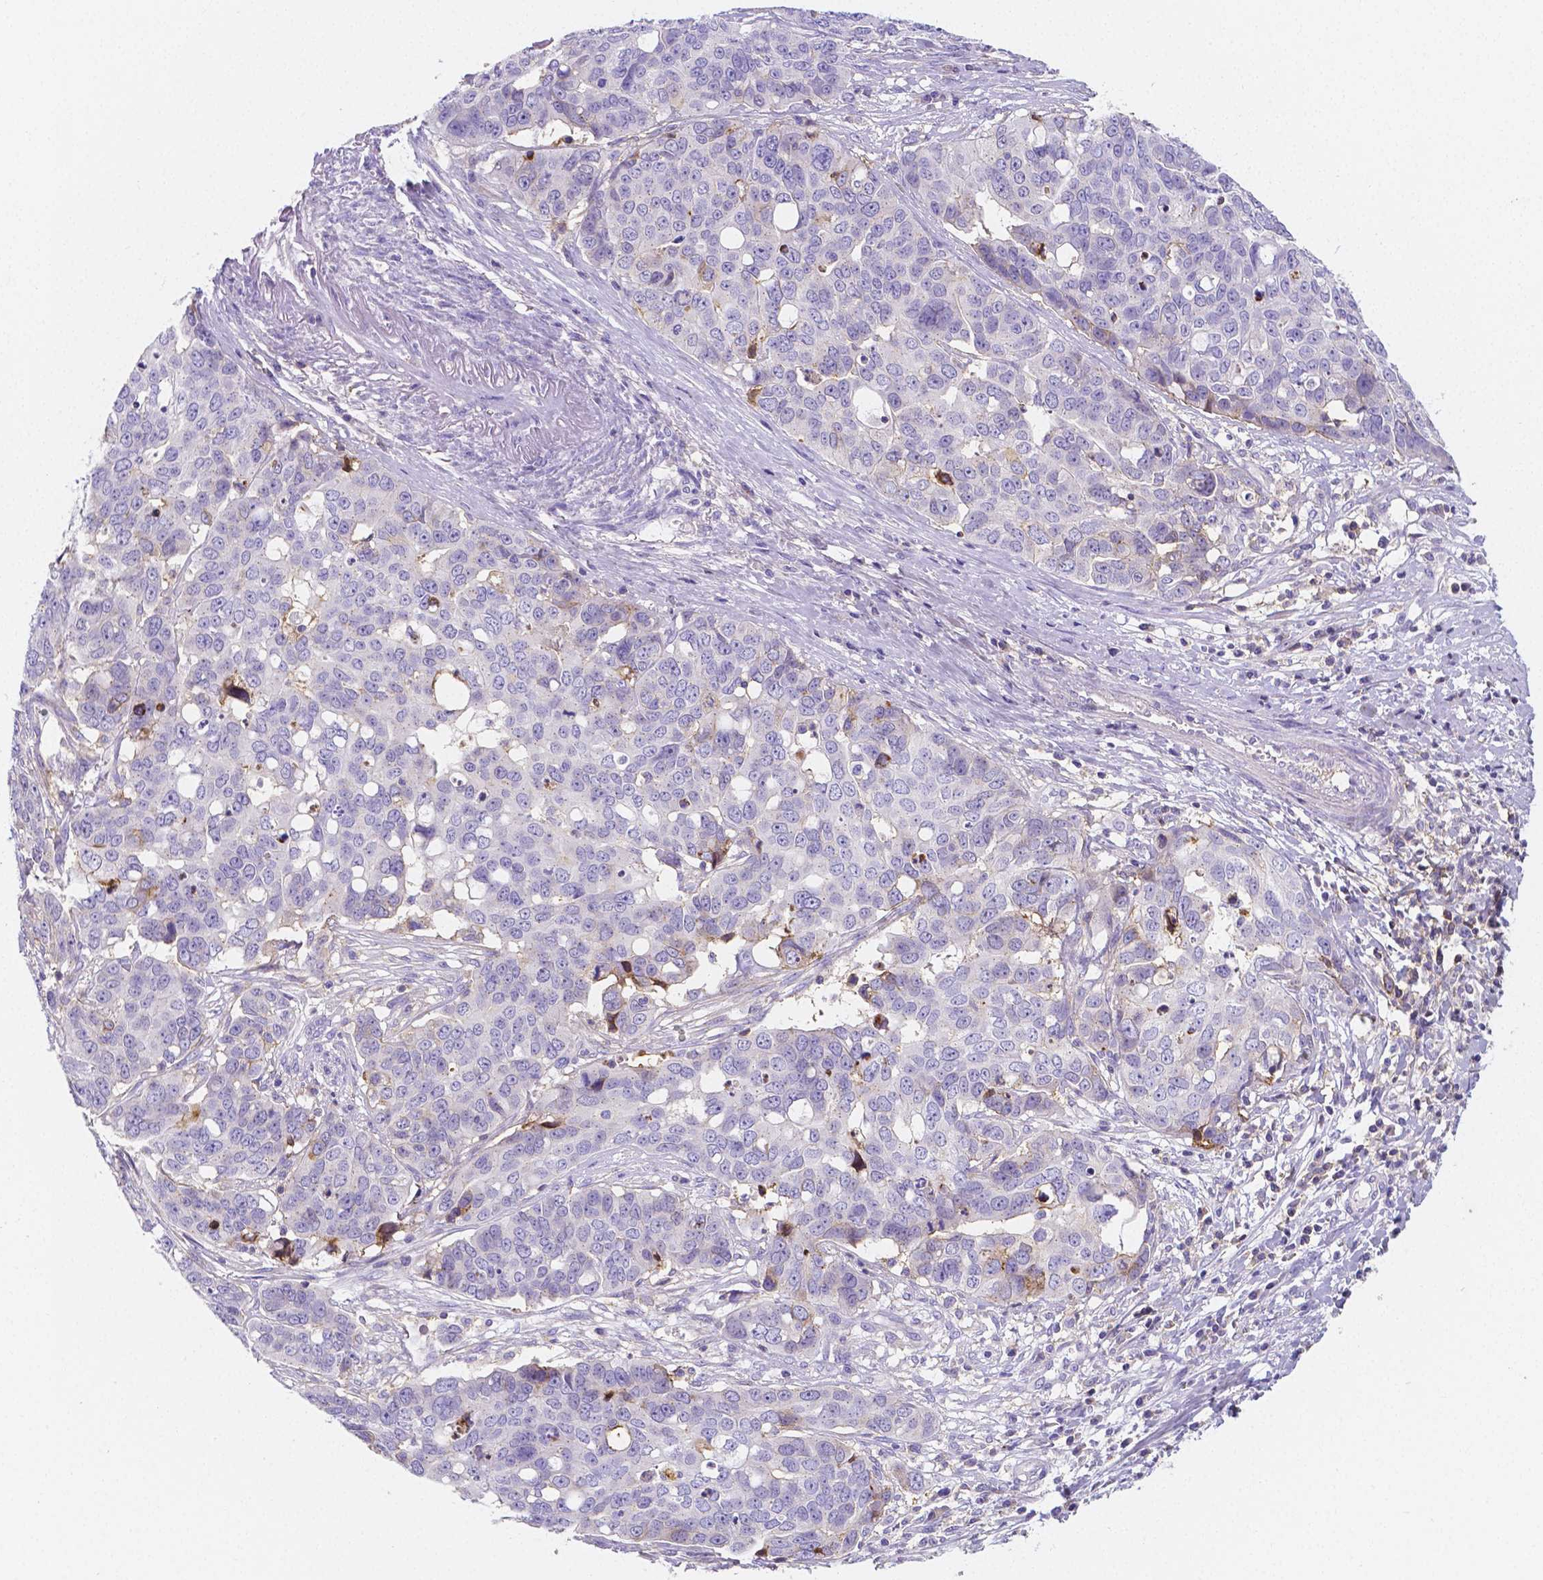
{"staining": {"intensity": "negative", "quantity": "none", "location": "none"}, "tissue": "ovarian cancer", "cell_type": "Tumor cells", "image_type": "cancer", "snomed": [{"axis": "morphology", "description": "Carcinoma, endometroid"}, {"axis": "topography", "description": "Ovary"}], "caption": "This histopathology image is of ovarian cancer stained with immunohistochemistry to label a protein in brown with the nuclei are counter-stained blue. There is no staining in tumor cells.", "gene": "GABRD", "patient": {"sex": "female", "age": 78}}